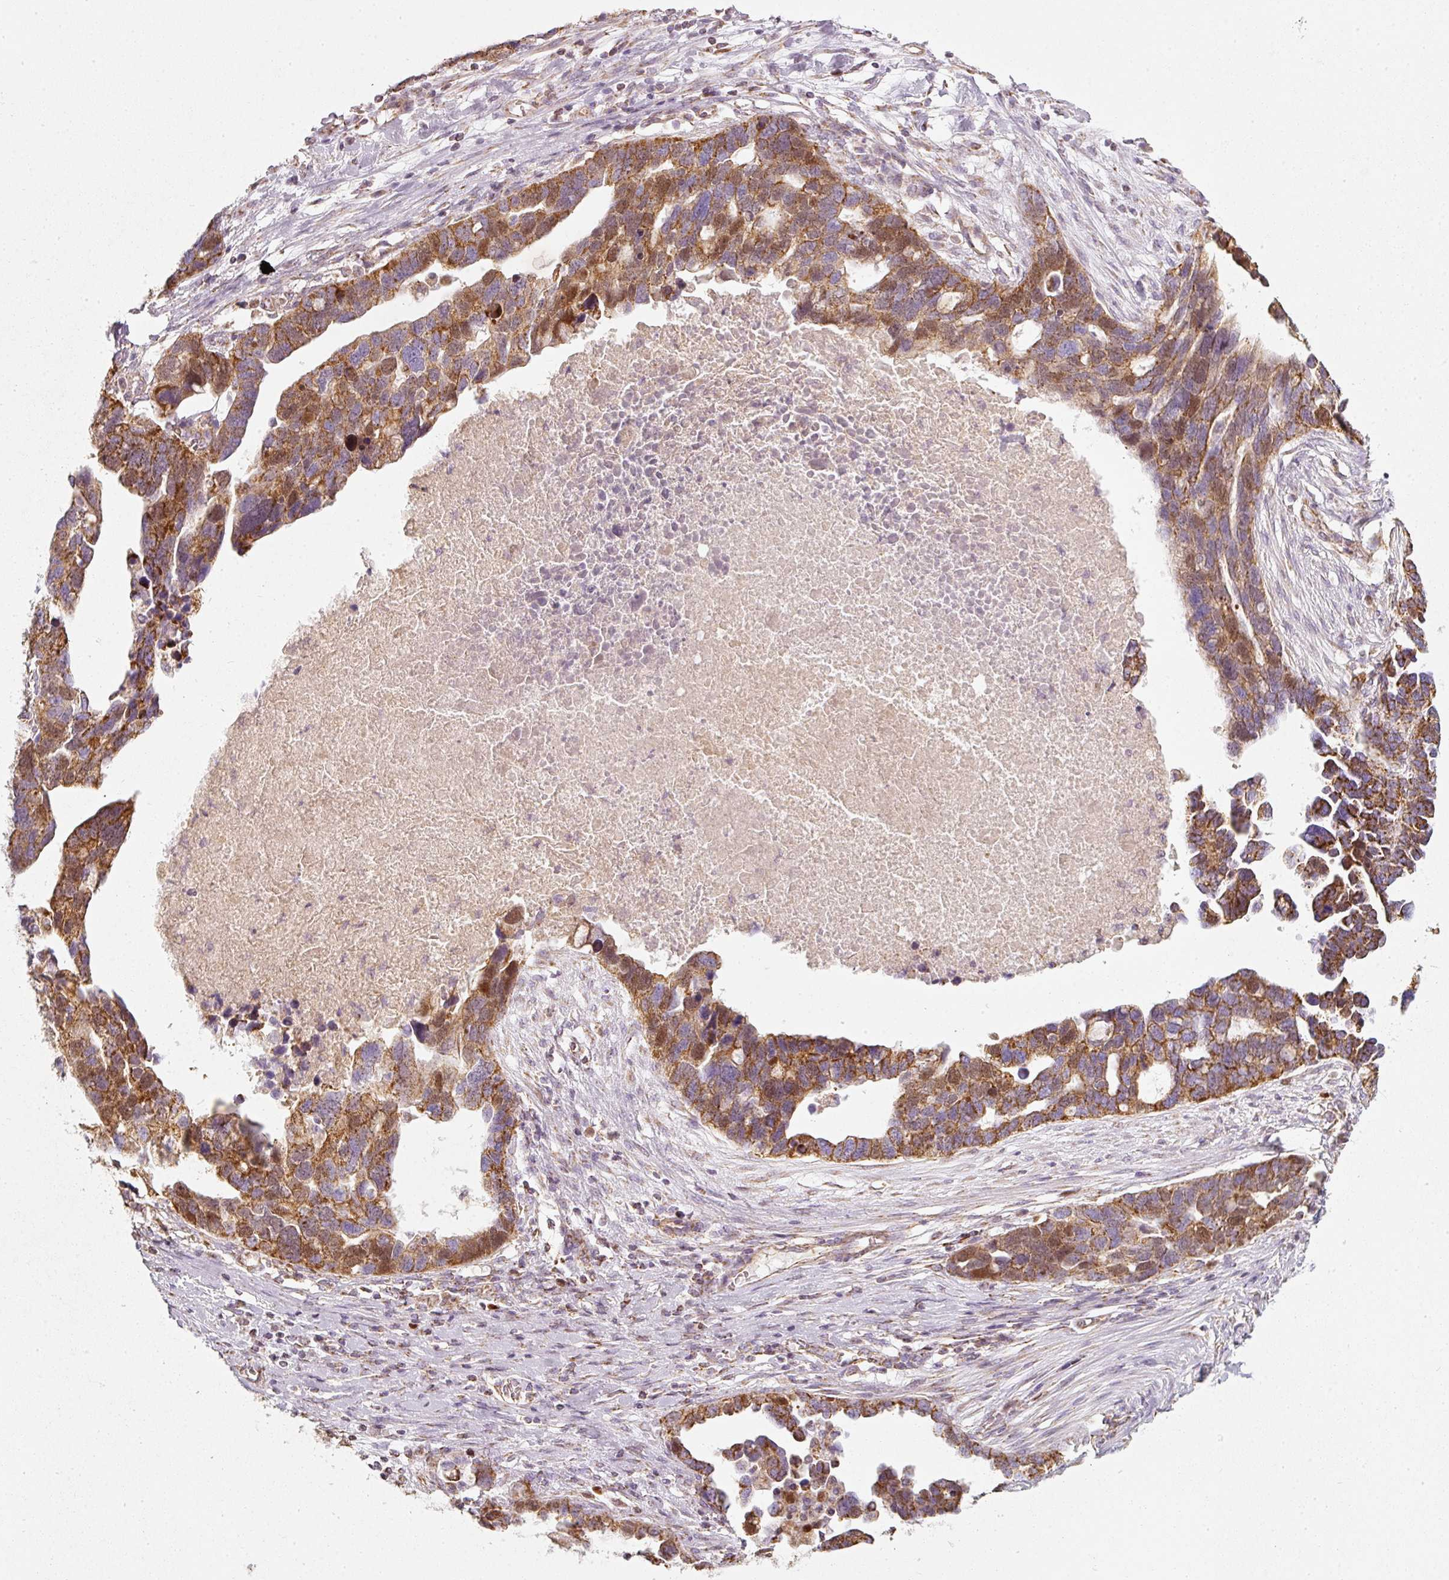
{"staining": {"intensity": "moderate", "quantity": ">75%", "location": "cytoplasmic/membranous,nuclear"}, "tissue": "ovarian cancer", "cell_type": "Tumor cells", "image_type": "cancer", "snomed": [{"axis": "morphology", "description": "Cystadenocarcinoma, serous, NOS"}, {"axis": "topography", "description": "Ovary"}], "caption": "A brown stain highlights moderate cytoplasmic/membranous and nuclear staining of a protein in ovarian cancer (serous cystadenocarcinoma) tumor cells.", "gene": "DUT", "patient": {"sex": "female", "age": 54}}